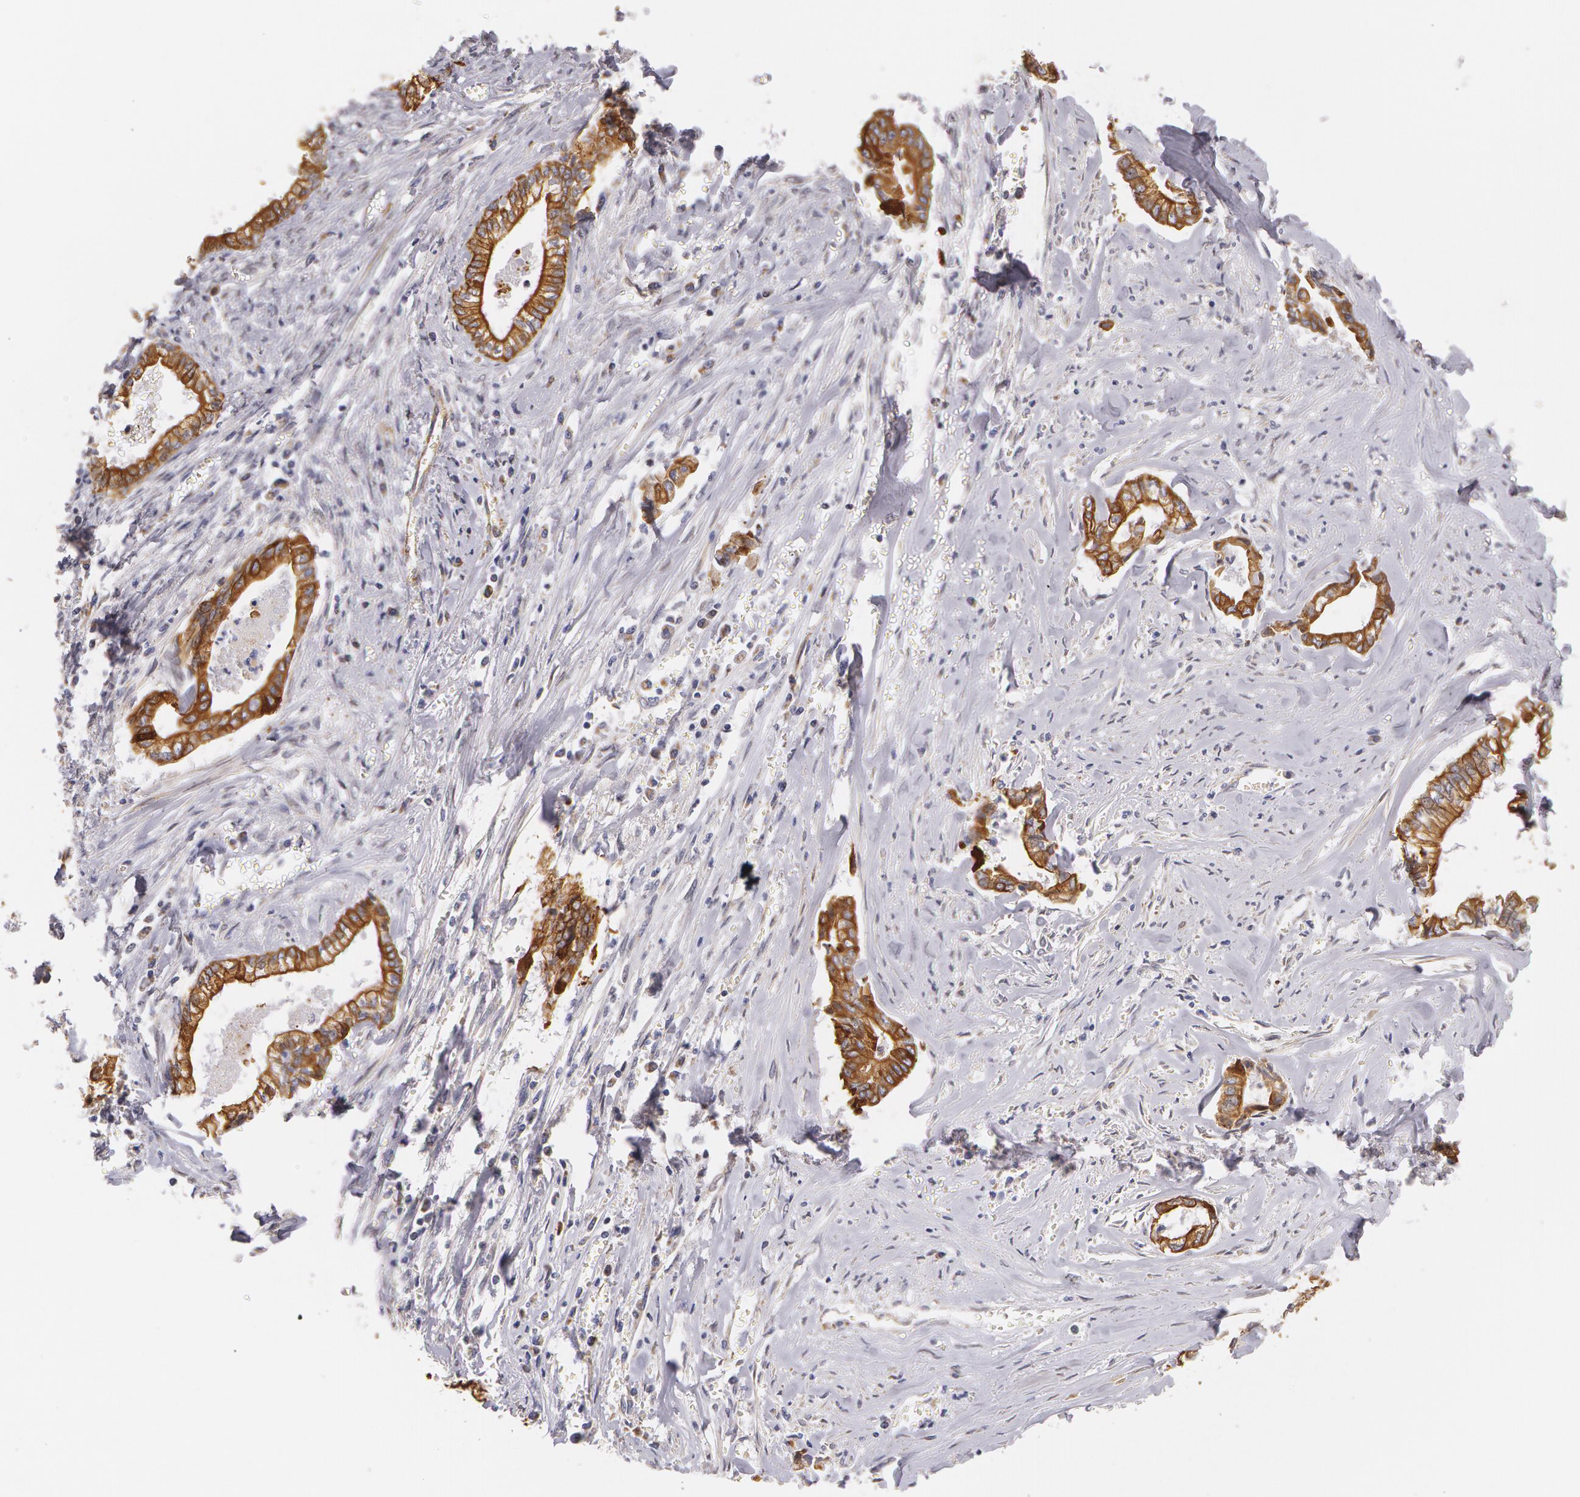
{"staining": {"intensity": "moderate", "quantity": ">75%", "location": "cytoplasmic/membranous"}, "tissue": "liver cancer", "cell_type": "Tumor cells", "image_type": "cancer", "snomed": [{"axis": "morphology", "description": "Cholangiocarcinoma"}, {"axis": "topography", "description": "Liver"}], "caption": "Protein staining by immunohistochemistry shows moderate cytoplasmic/membranous staining in approximately >75% of tumor cells in liver cancer (cholangiocarcinoma). (Stains: DAB (3,3'-diaminobenzidine) in brown, nuclei in blue, Microscopy: brightfield microscopy at high magnification).", "gene": "KRT18", "patient": {"sex": "male", "age": 57}}